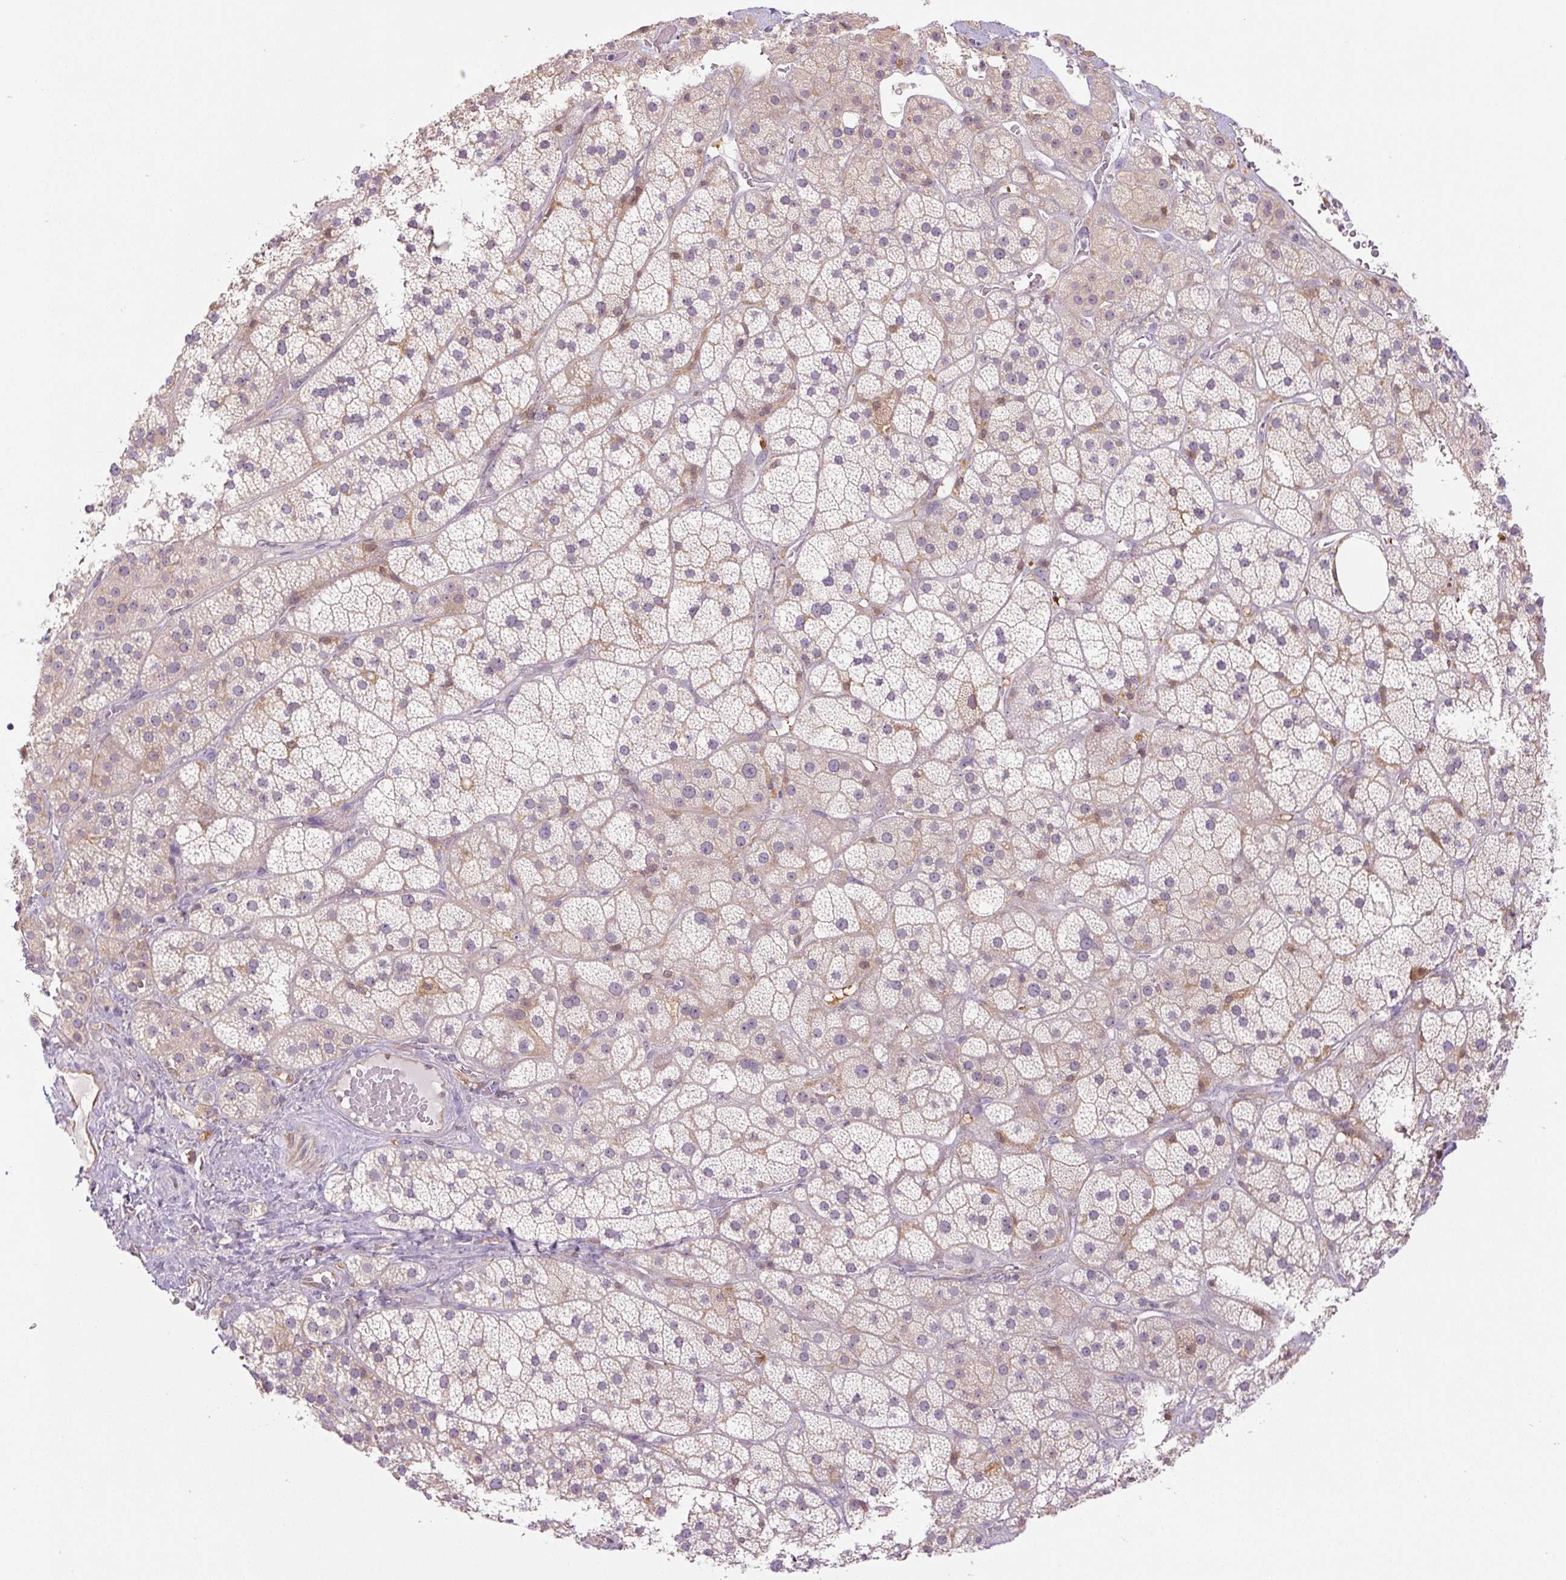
{"staining": {"intensity": "moderate", "quantity": "<25%", "location": "cytoplasmic/membranous"}, "tissue": "adrenal gland", "cell_type": "Glandular cells", "image_type": "normal", "snomed": [{"axis": "morphology", "description": "Normal tissue, NOS"}, {"axis": "topography", "description": "Adrenal gland"}], "caption": "Unremarkable adrenal gland reveals moderate cytoplasmic/membranous expression in about <25% of glandular cells, visualized by immunohistochemistry.", "gene": "SPSB2", "patient": {"sex": "male", "age": 57}}